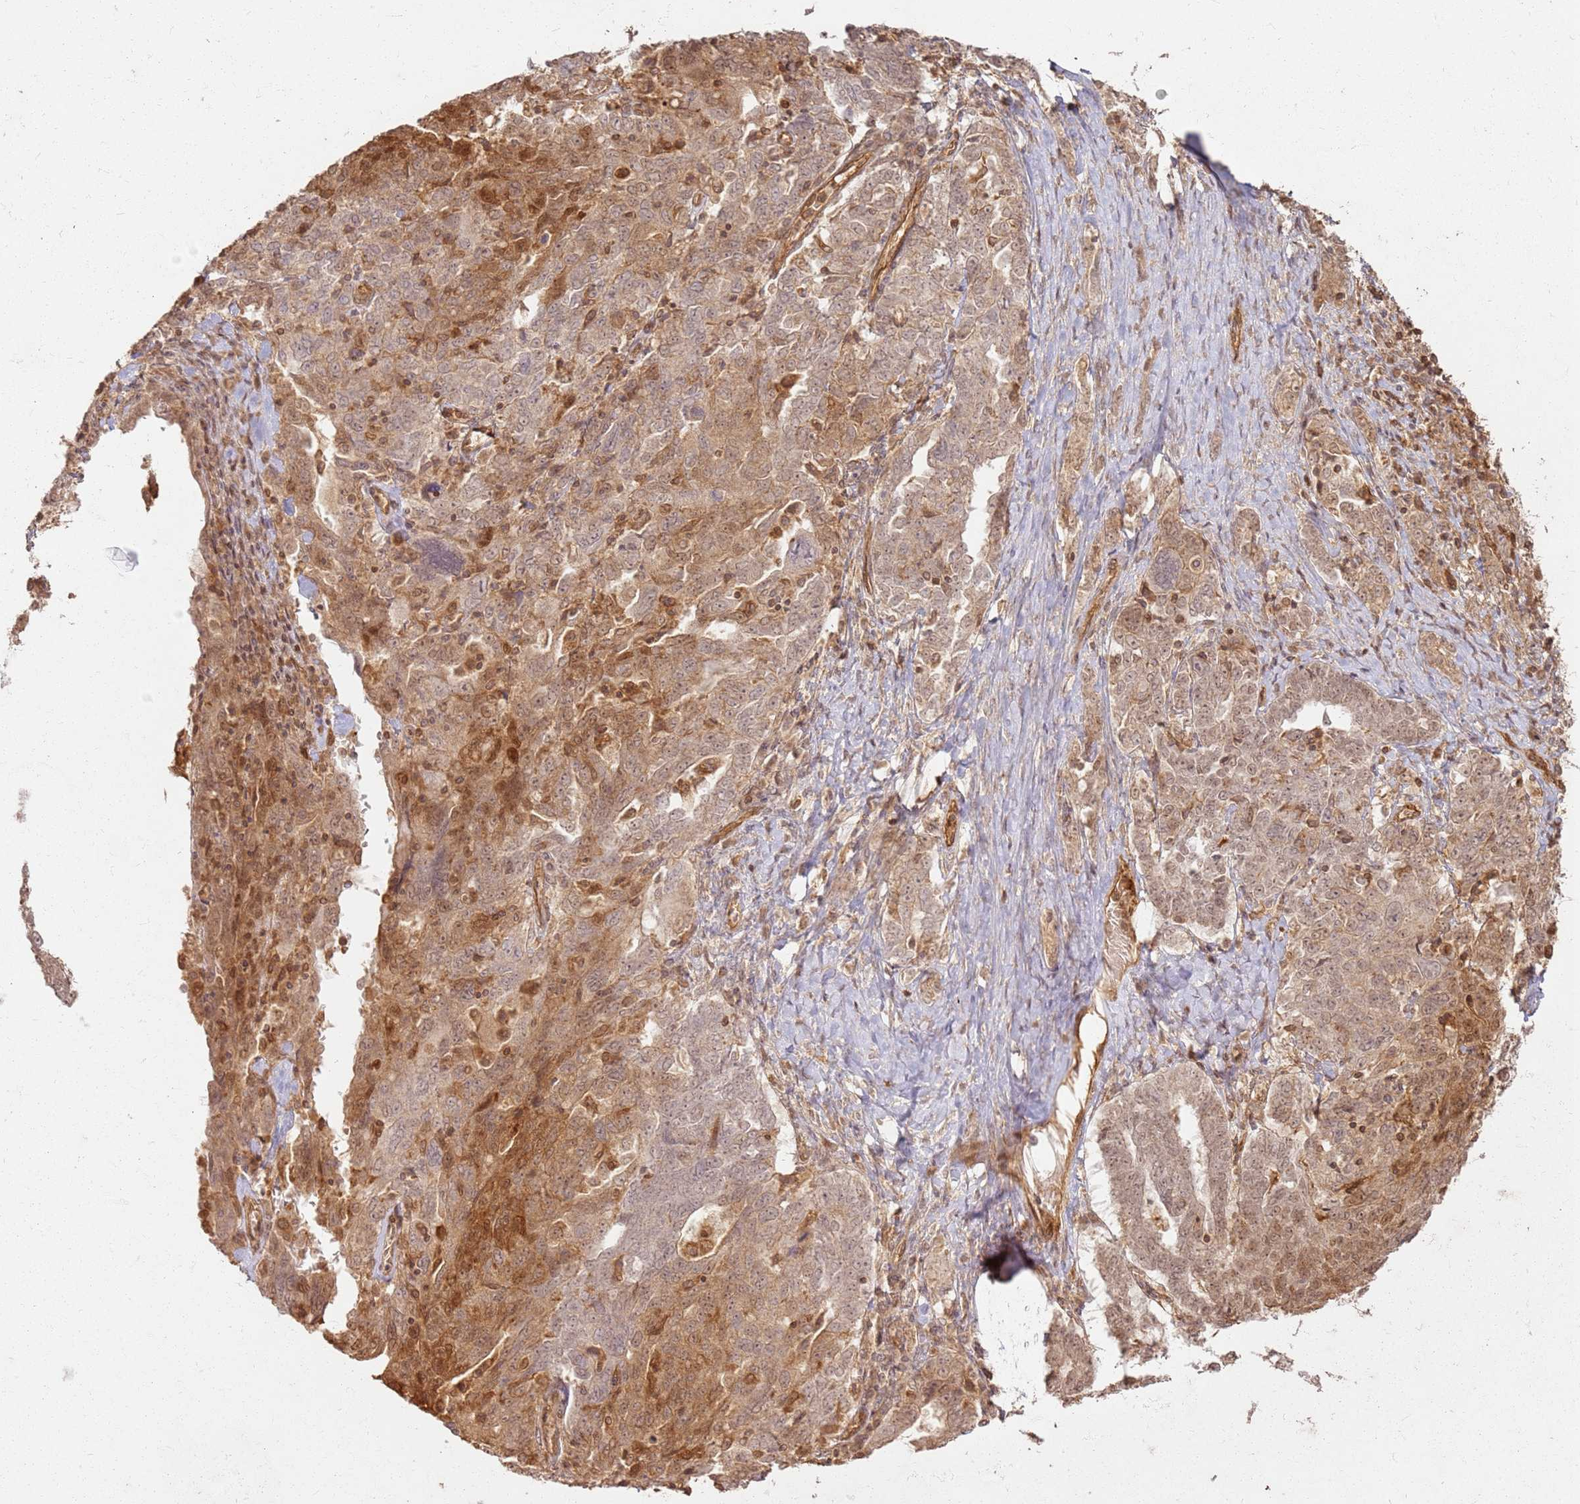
{"staining": {"intensity": "weak", "quantity": "25%-75%", "location": "cytoplasmic/membranous,nuclear"}, "tissue": "ovarian cancer", "cell_type": "Tumor cells", "image_type": "cancer", "snomed": [{"axis": "morphology", "description": "Carcinoma, endometroid"}, {"axis": "topography", "description": "Ovary"}], "caption": "Protein expression analysis of ovarian cancer (endometroid carcinoma) demonstrates weak cytoplasmic/membranous and nuclear expression in about 25%-75% of tumor cells.", "gene": "ZNF776", "patient": {"sex": "female", "age": 62}}